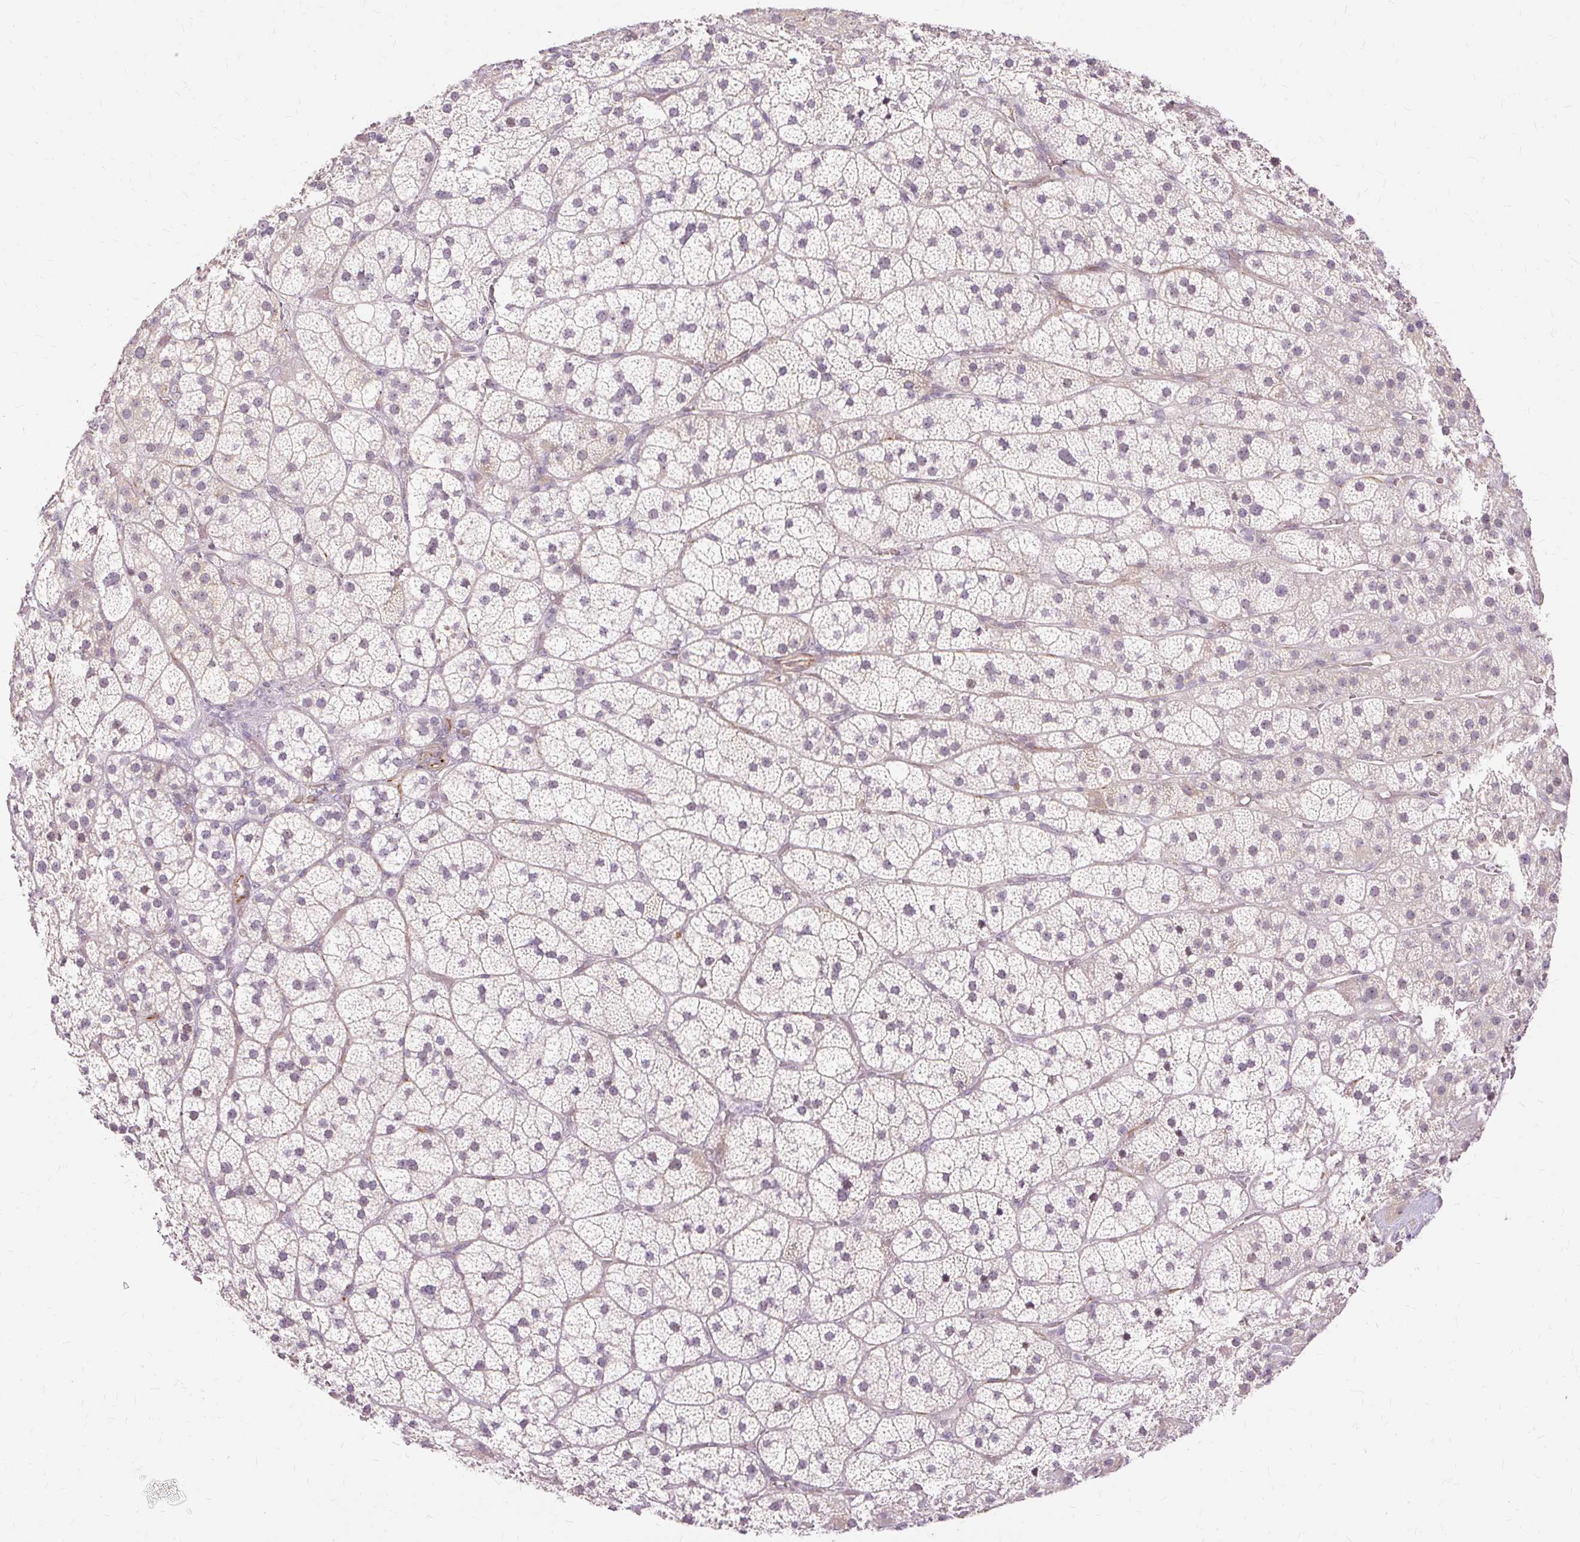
{"staining": {"intensity": "weak", "quantity": "25%-75%", "location": "cytoplasmic/membranous,nuclear"}, "tissue": "adrenal gland", "cell_type": "Glandular cells", "image_type": "normal", "snomed": [{"axis": "morphology", "description": "Normal tissue, NOS"}, {"axis": "topography", "description": "Adrenal gland"}], "caption": "Protein staining of unremarkable adrenal gland shows weak cytoplasmic/membranous,nuclear expression in about 25%-75% of glandular cells. (DAB IHC with brightfield microscopy, high magnification).", "gene": "MMACHC", "patient": {"sex": "male", "age": 57}}